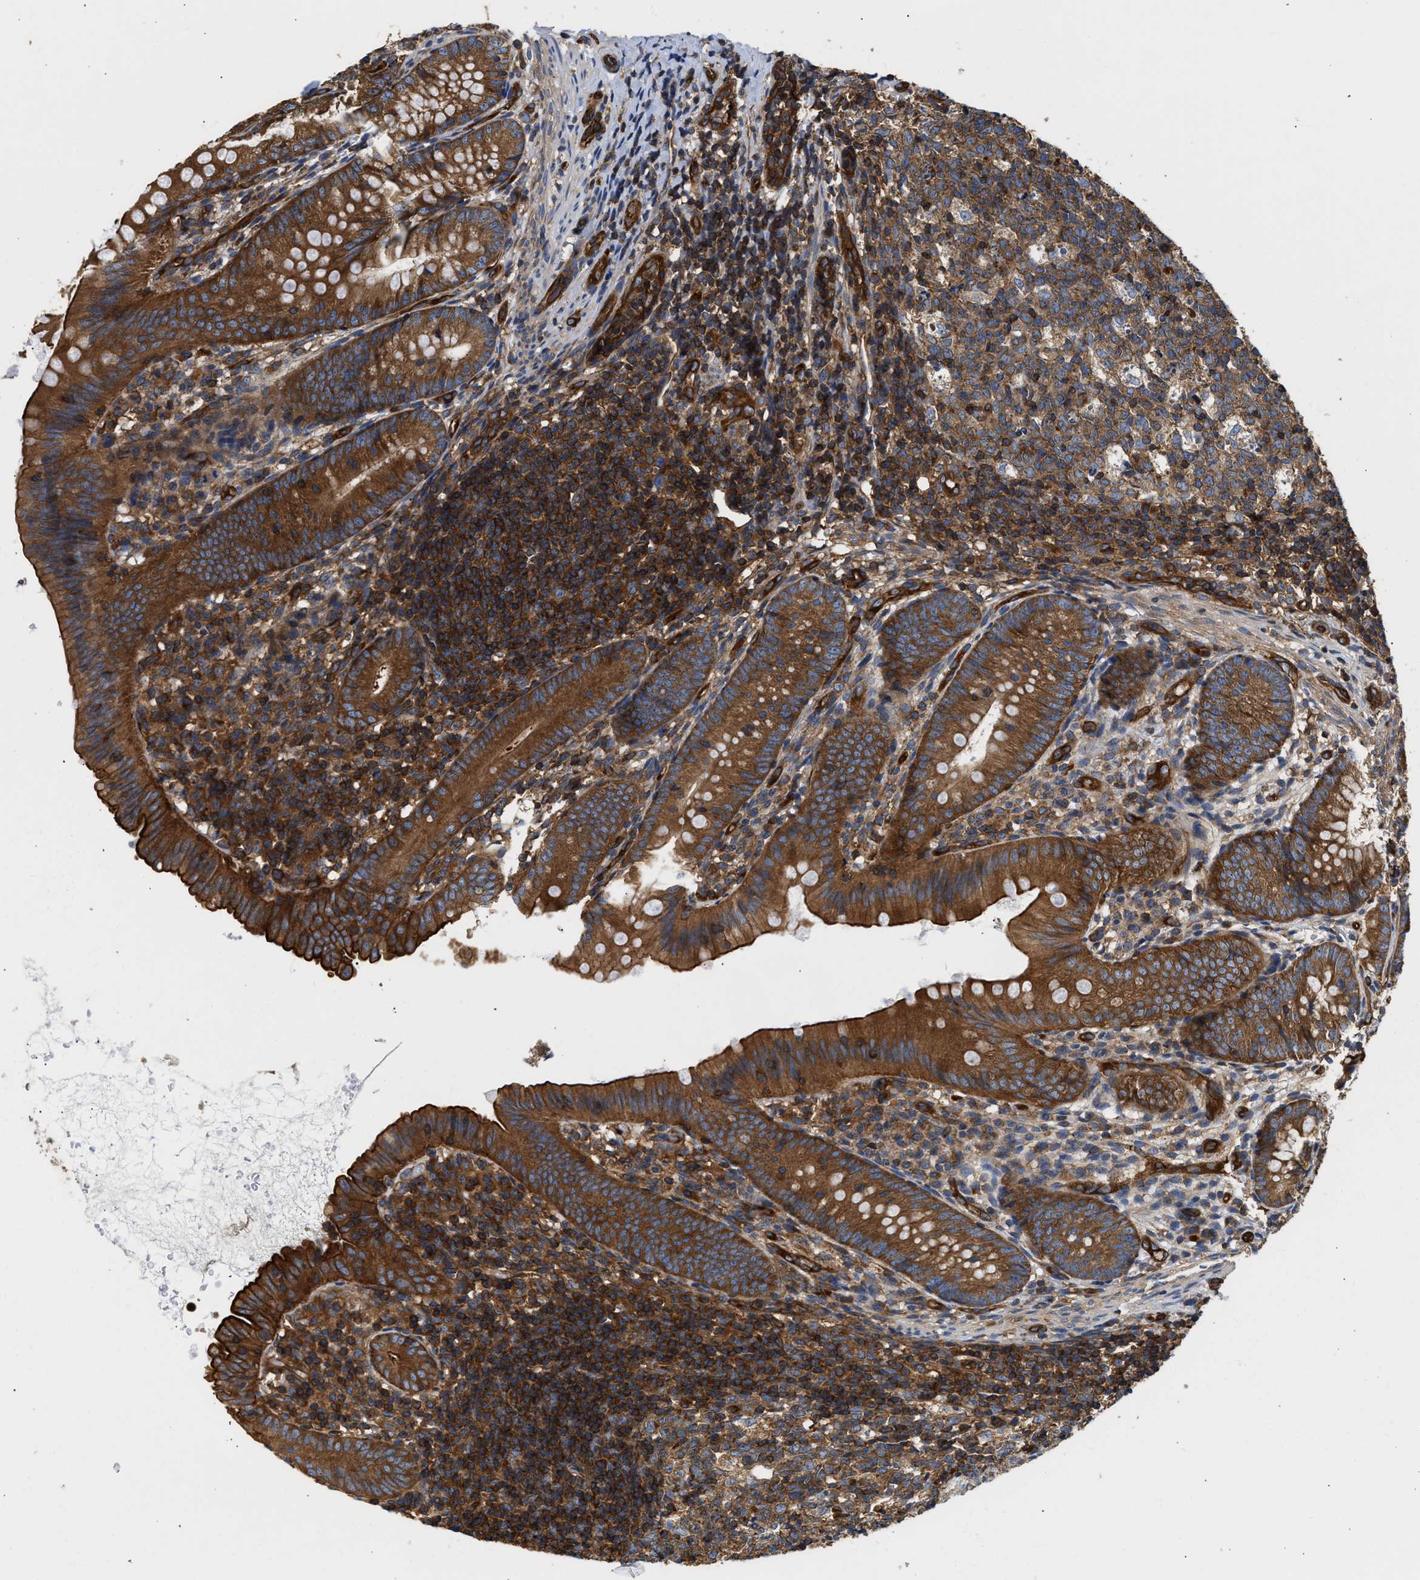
{"staining": {"intensity": "strong", "quantity": ">75%", "location": "cytoplasmic/membranous"}, "tissue": "appendix", "cell_type": "Glandular cells", "image_type": "normal", "snomed": [{"axis": "morphology", "description": "Normal tissue, NOS"}, {"axis": "topography", "description": "Appendix"}], "caption": "High-power microscopy captured an immunohistochemistry (IHC) image of normal appendix, revealing strong cytoplasmic/membranous expression in about >75% of glandular cells. (DAB (3,3'-diaminobenzidine) = brown stain, brightfield microscopy at high magnification).", "gene": "SAMD9L", "patient": {"sex": "male", "age": 1}}